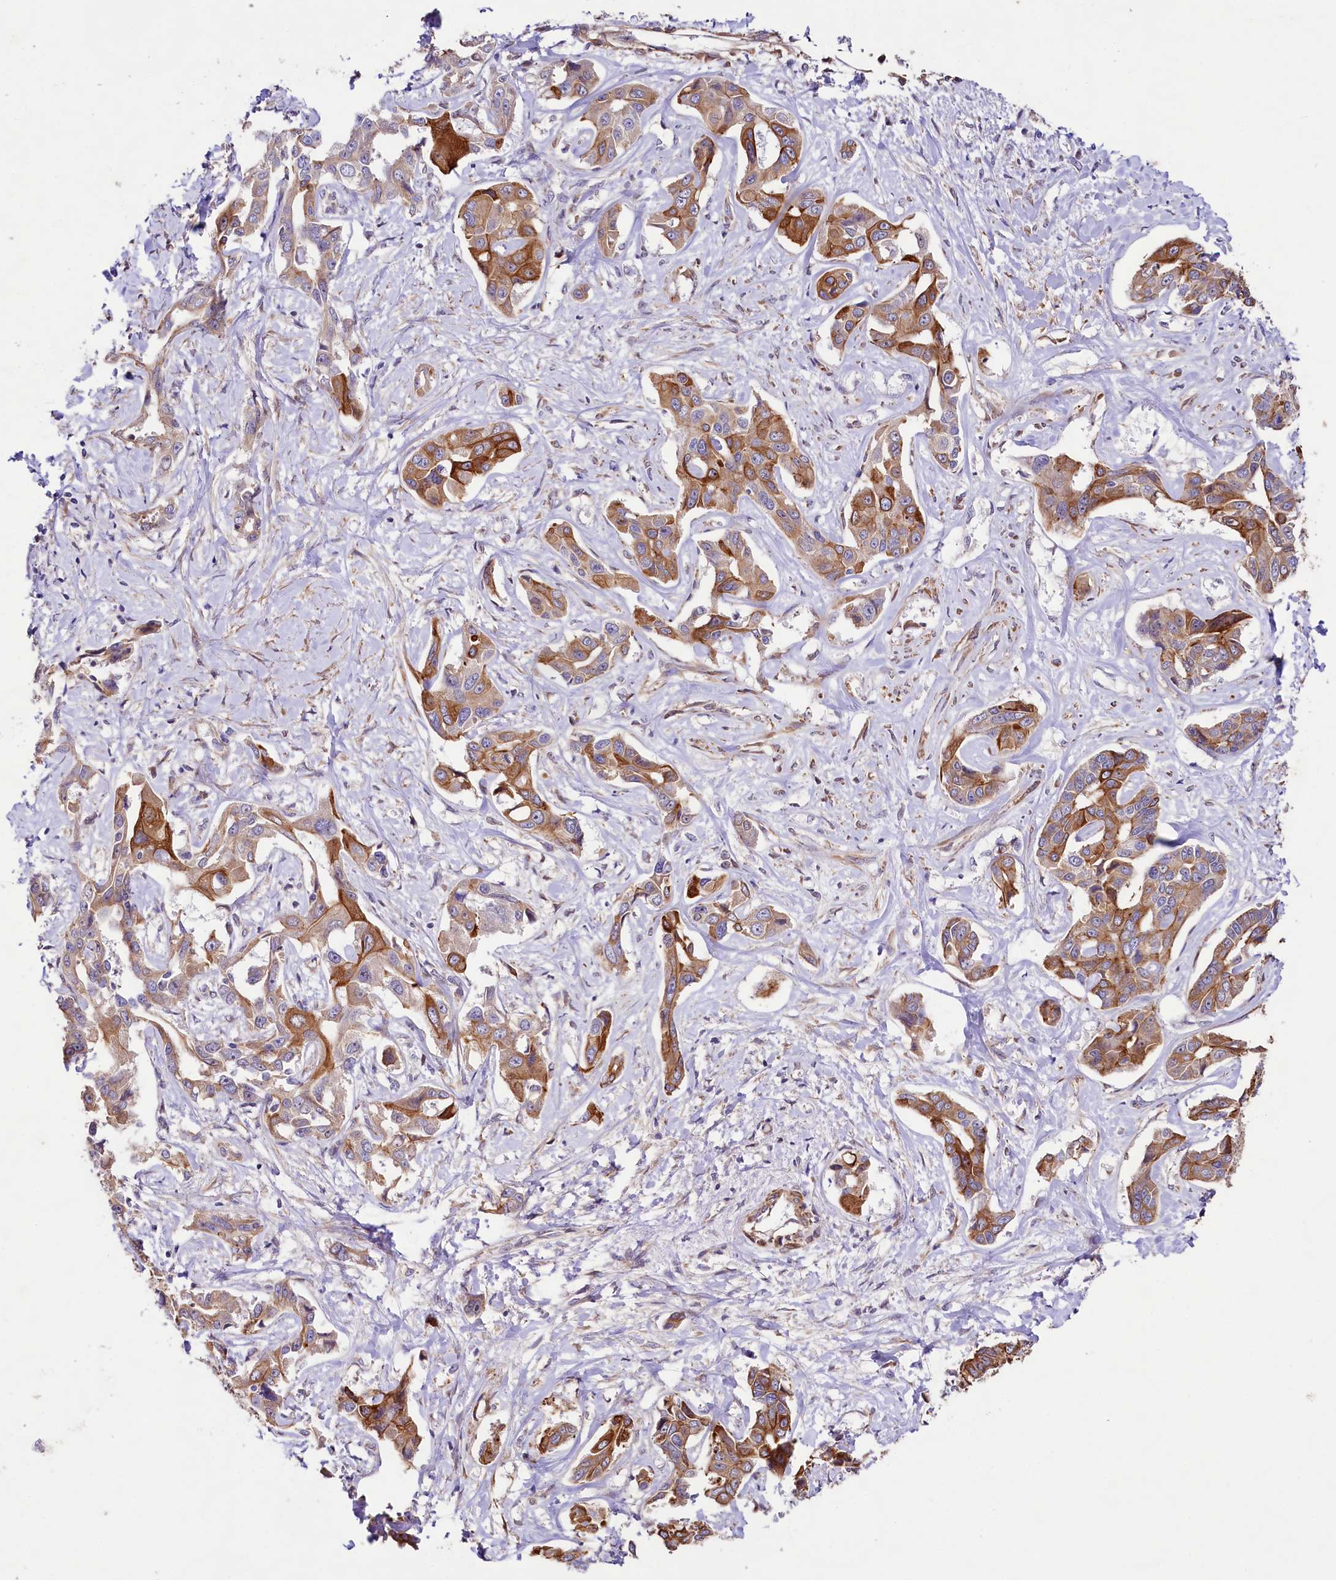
{"staining": {"intensity": "moderate", "quantity": ">75%", "location": "cytoplasmic/membranous"}, "tissue": "liver cancer", "cell_type": "Tumor cells", "image_type": "cancer", "snomed": [{"axis": "morphology", "description": "Cholangiocarcinoma"}, {"axis": "topography", "description": "Liver"}], "caption": "The photomicrograph shows immunohistochemical staining of liver cancer. There is moderate cytoplasmic/membranous staining is present in approximately >75% of tumor cells.", "gene": "VPS11", "patient": {"sex": "male", "age": 59}}